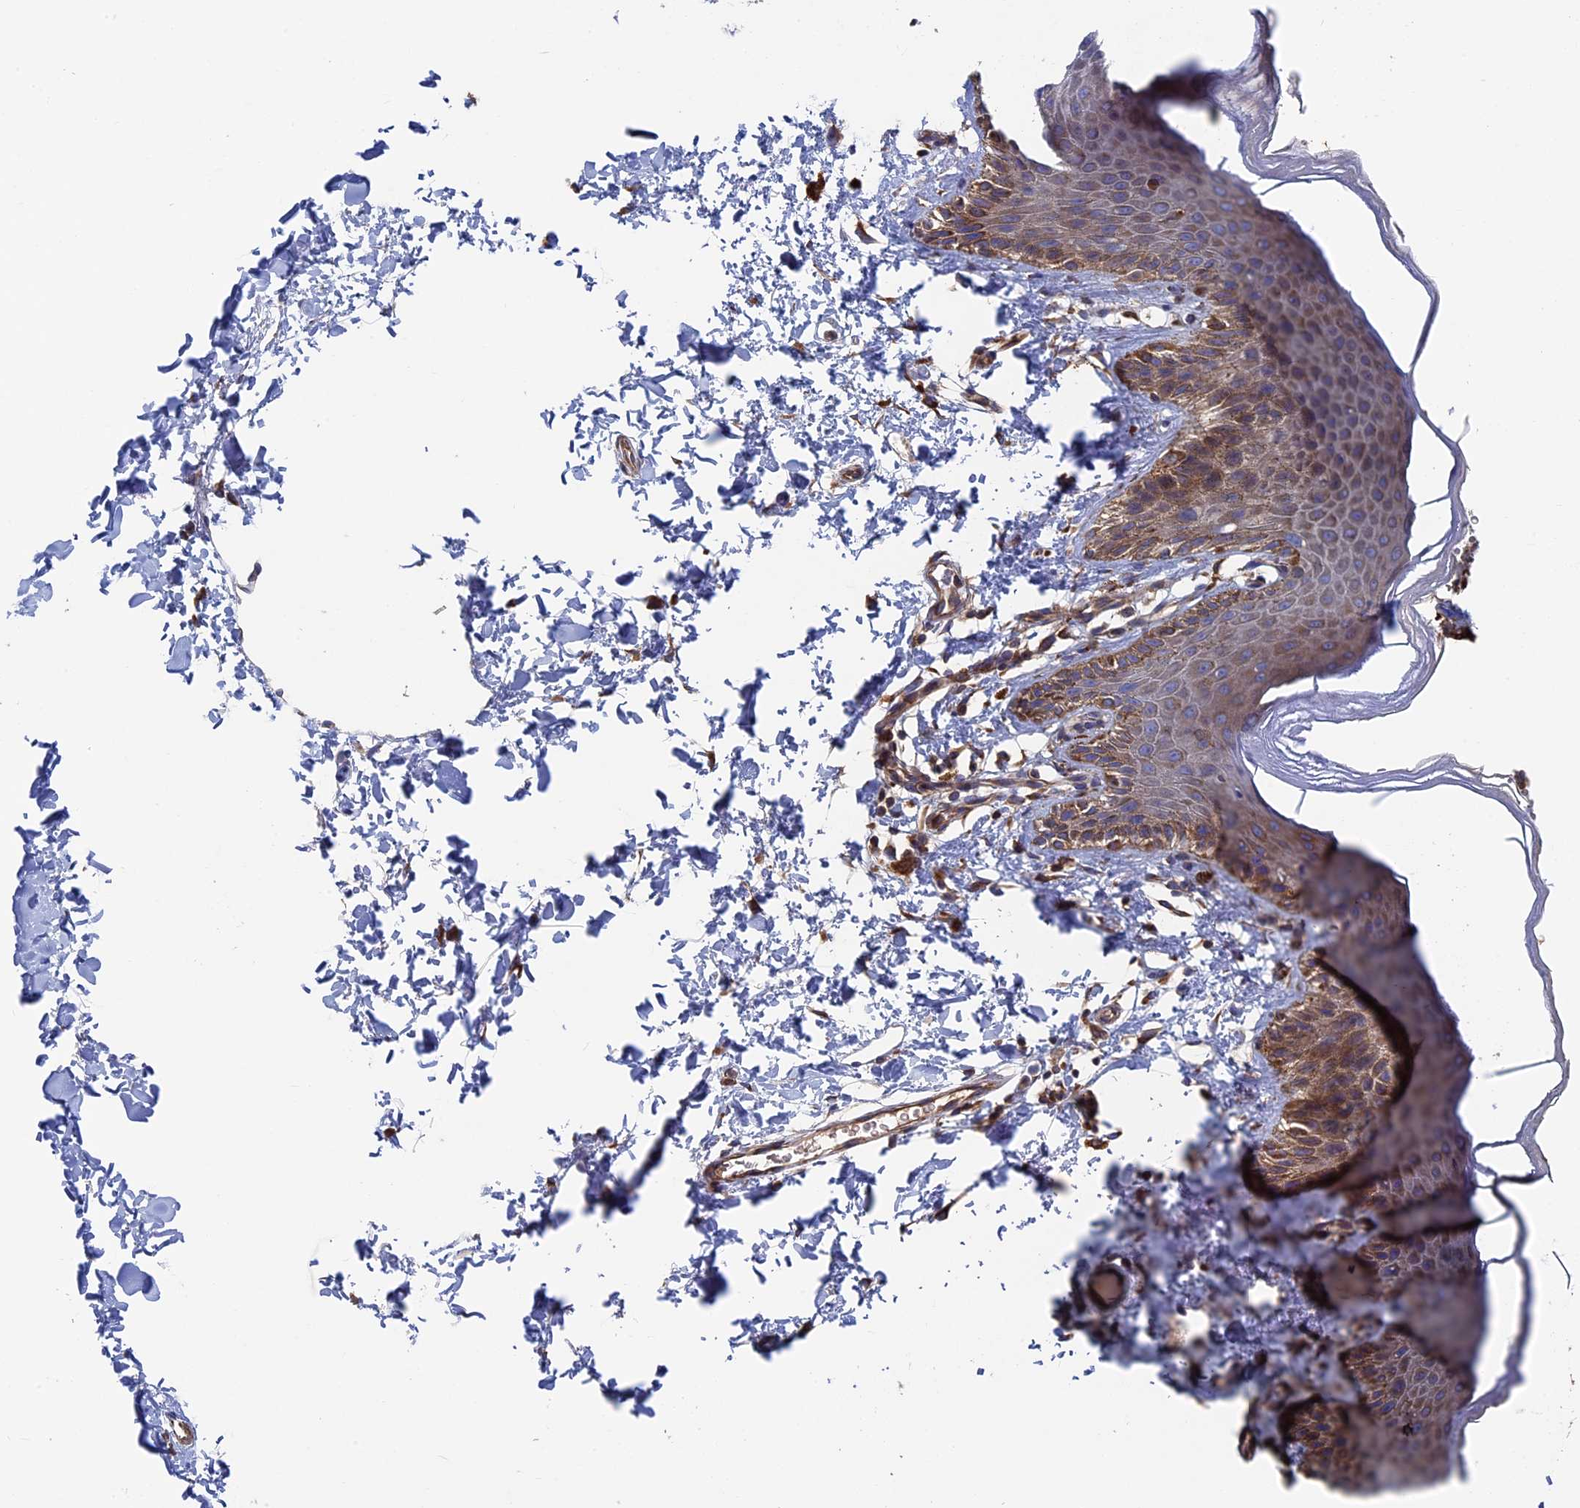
{"staining": {"intensity": "moderate", "quantity": ">75%", "location": "cytoplasmic/membranous"}, "tissue": "skin", "cell_type": "Epidermal cells", "image_type": "normal", "snomed": [{"axis": "morphology", "description": "Normal tissue, NOS"}, {"axis": "topography", "description": "Anal"}], "caption": "This image reveals IHC staining of benign human skin, with medium moderate cytoplasmic/membranous staining in approximately >75% of epidermal cells.", "gene": "DNAJC3", "patient": {"sex": "male", "age": 44}}